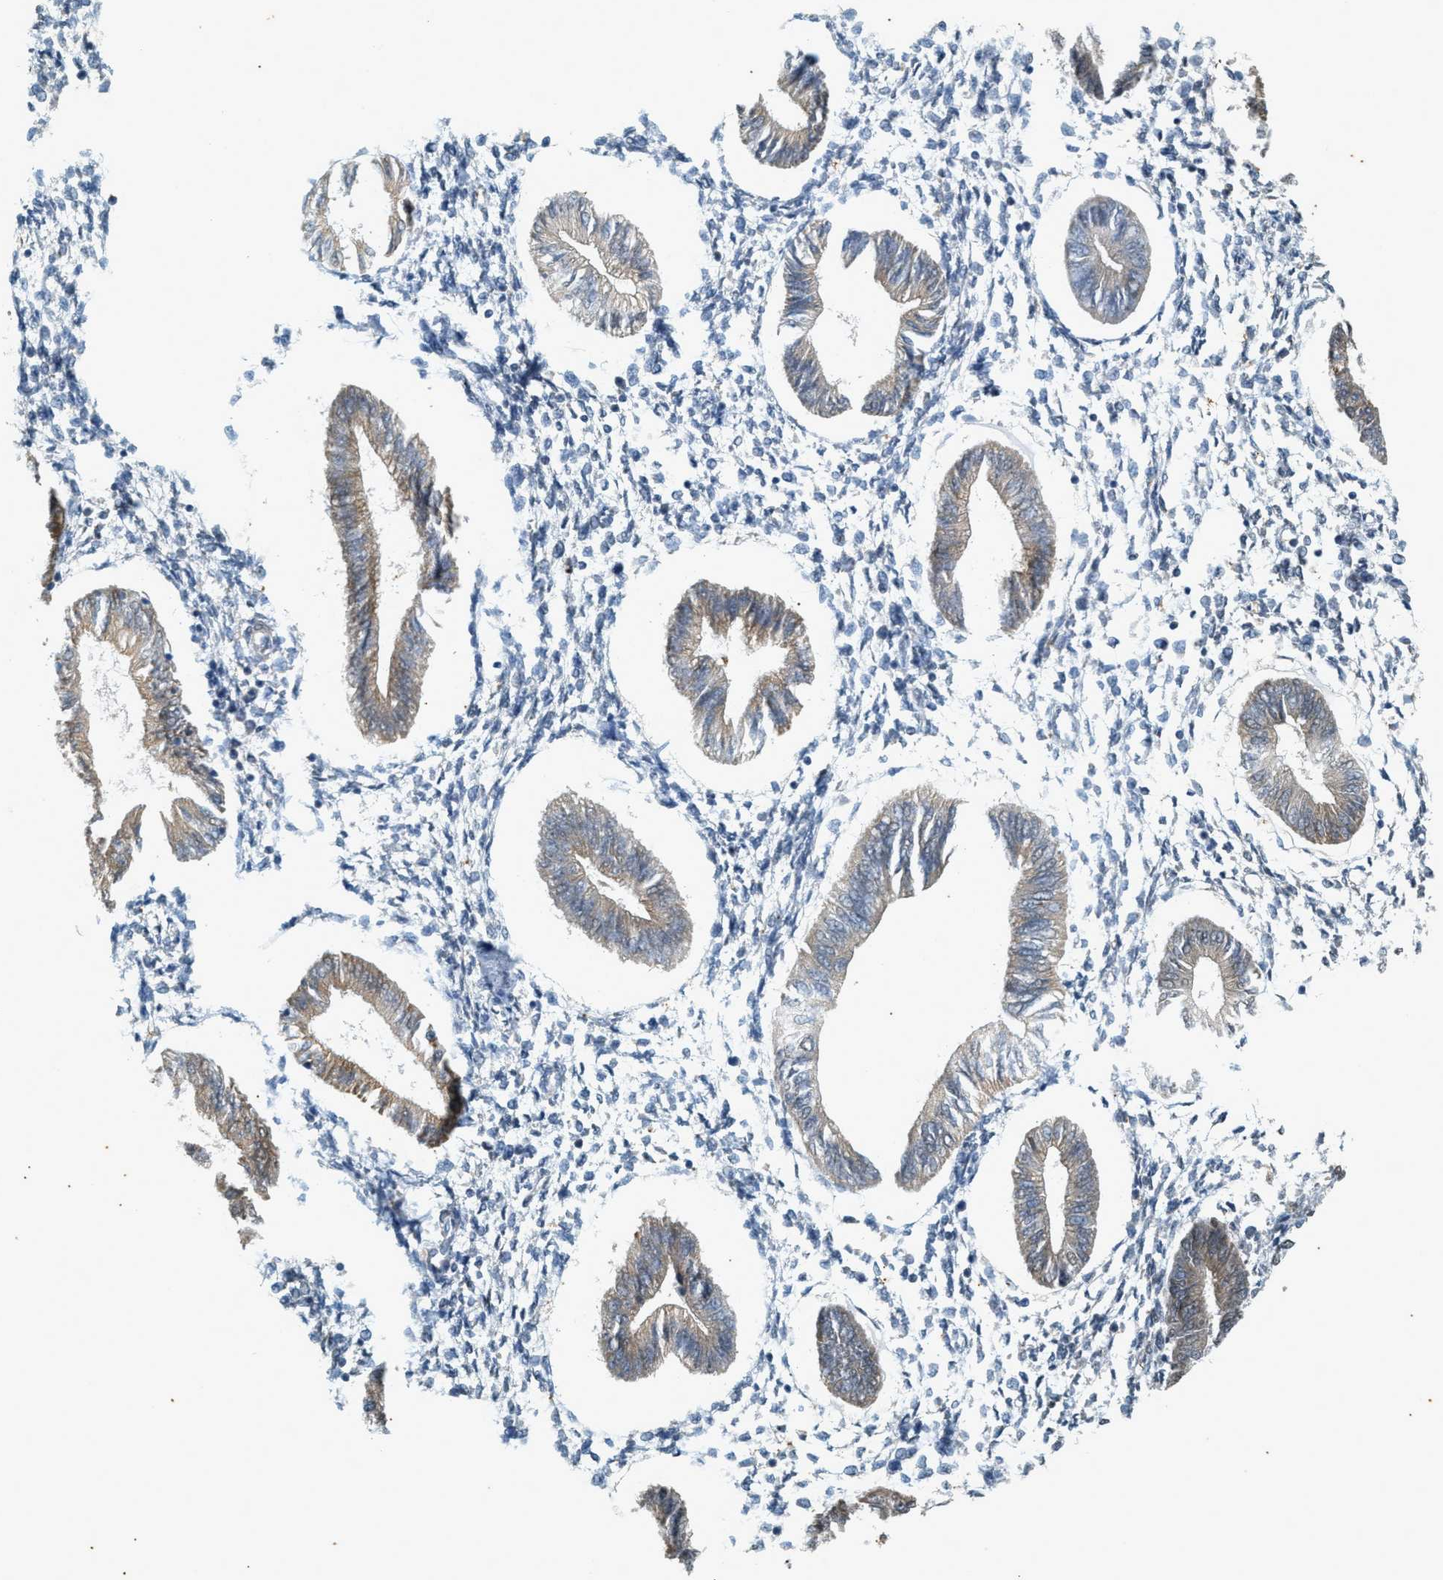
{"staining": {"intensity": "negative", "quantity": "none", "location": "none"}, "tissue": "endometrium", "cell_type": "Cells in endometrial stroma", "image_type": "normal", "snomed": [{"axis": "morphology", "description": "Normal tissue, NOS"}, {"axis": "topography", "description": "Endometrium"}], "caption": "Cells in endometrial stroma are negative for brown protein staining in unremarkable endometrium.", "gene": "CHPF2", "patient": {"sex": "female", "age": 50}}